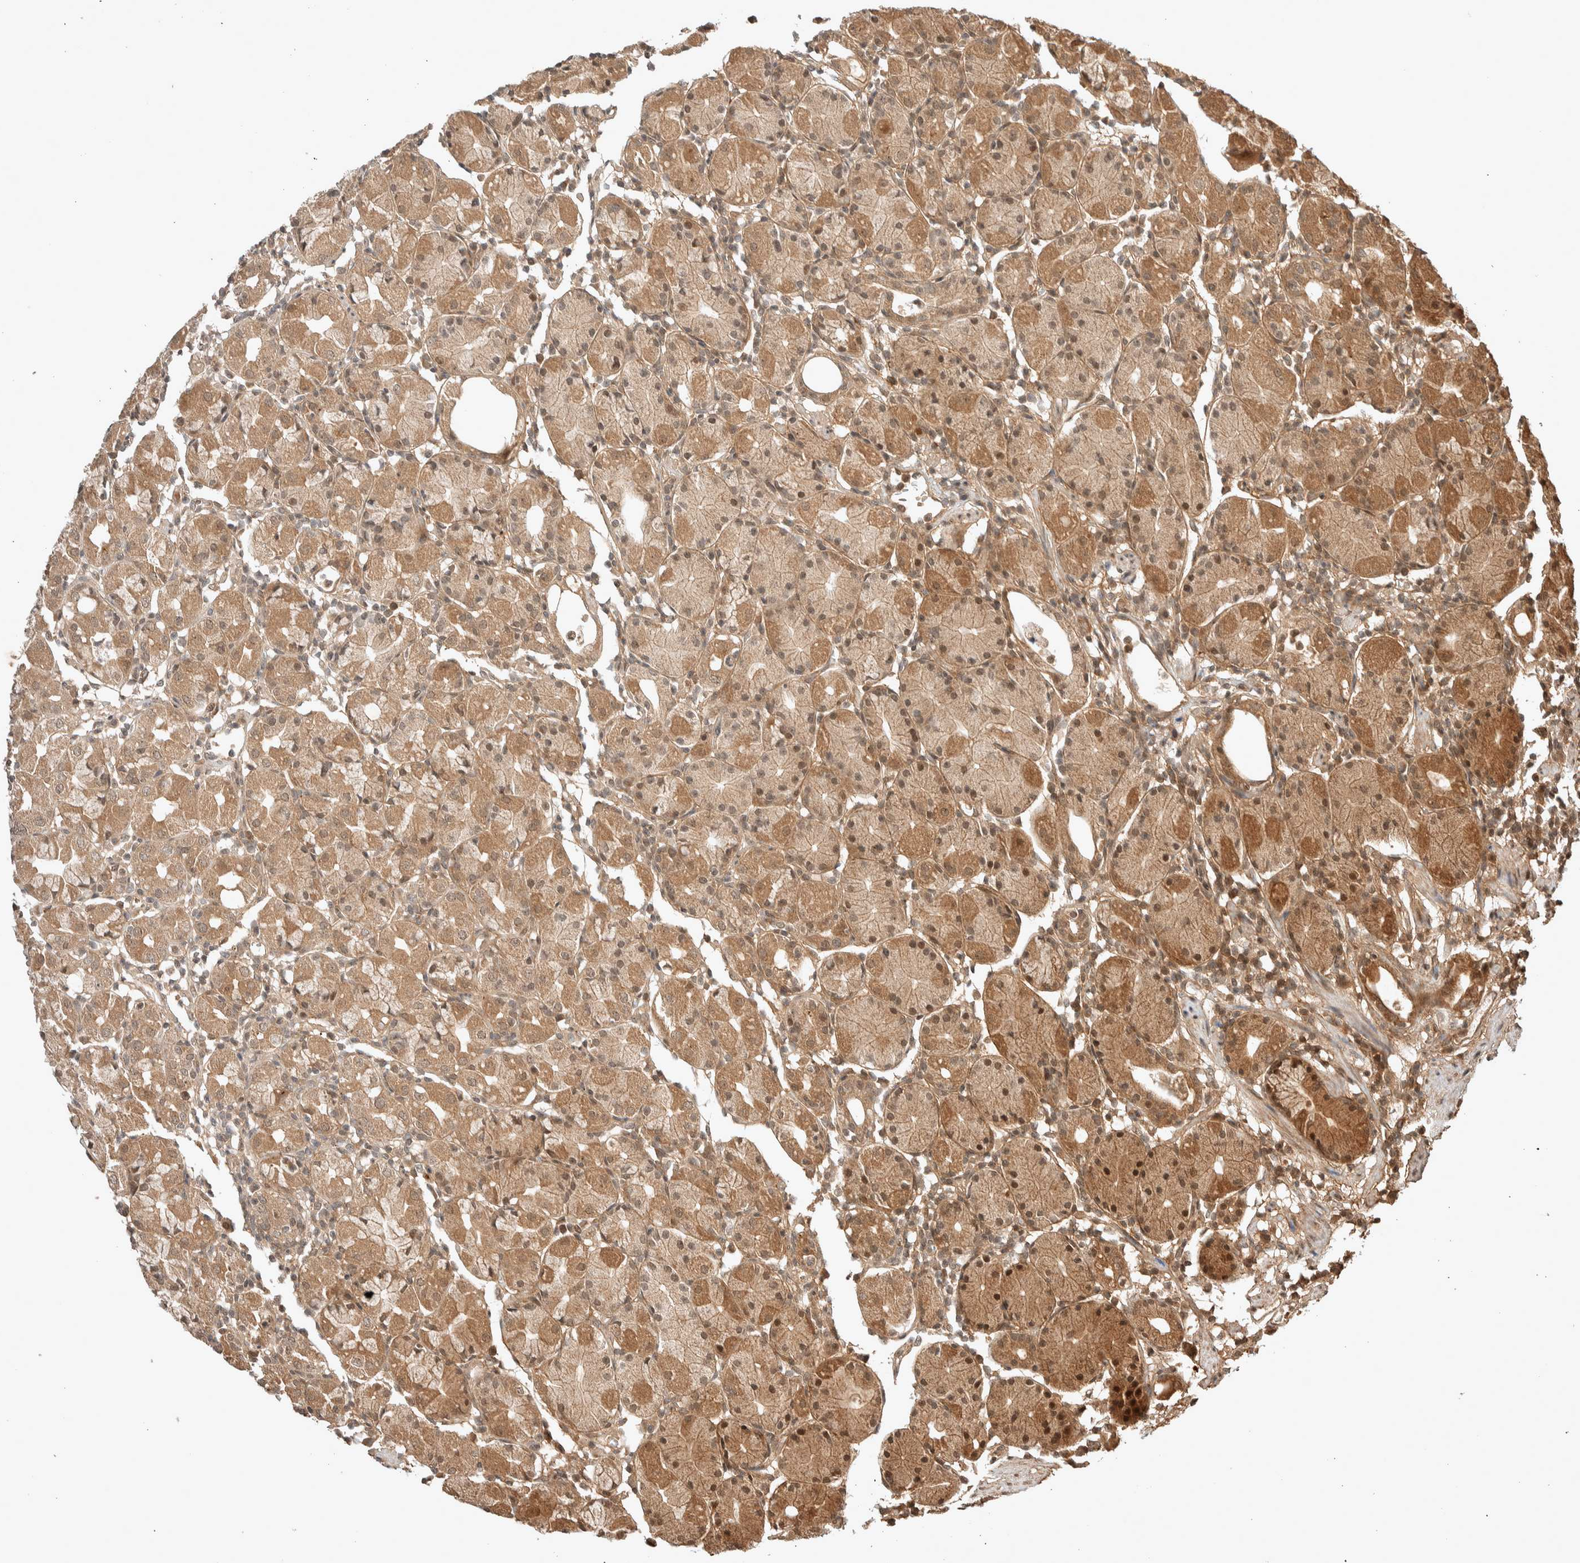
{"staining": {"intensity": "moderate", "quantity": ">75%", "location": "cytoplasmic/membranous,nuclear"}, "tissue": "stomach", "cell_type": "Glandular cells", "image_type": "normal", "snomed": [{"axis": "morphology", "description": "Normal tissue, NOS"}, {"axis": "topography", "description": "Stomach"}, {"axis": "topography", "description": "Stomach, lower"}], "caption": "Glandular cells display moderate cytoplasmic/membranous,nuclear positivity in approximately >75% of cells in unremarkable stomach. Using DAB (brown) and hematoxylin (blue) stains, captured at high magnification using brightfield microscopy.", "gene": "THRA", "patient": {"sex": "female", "age": 75}}